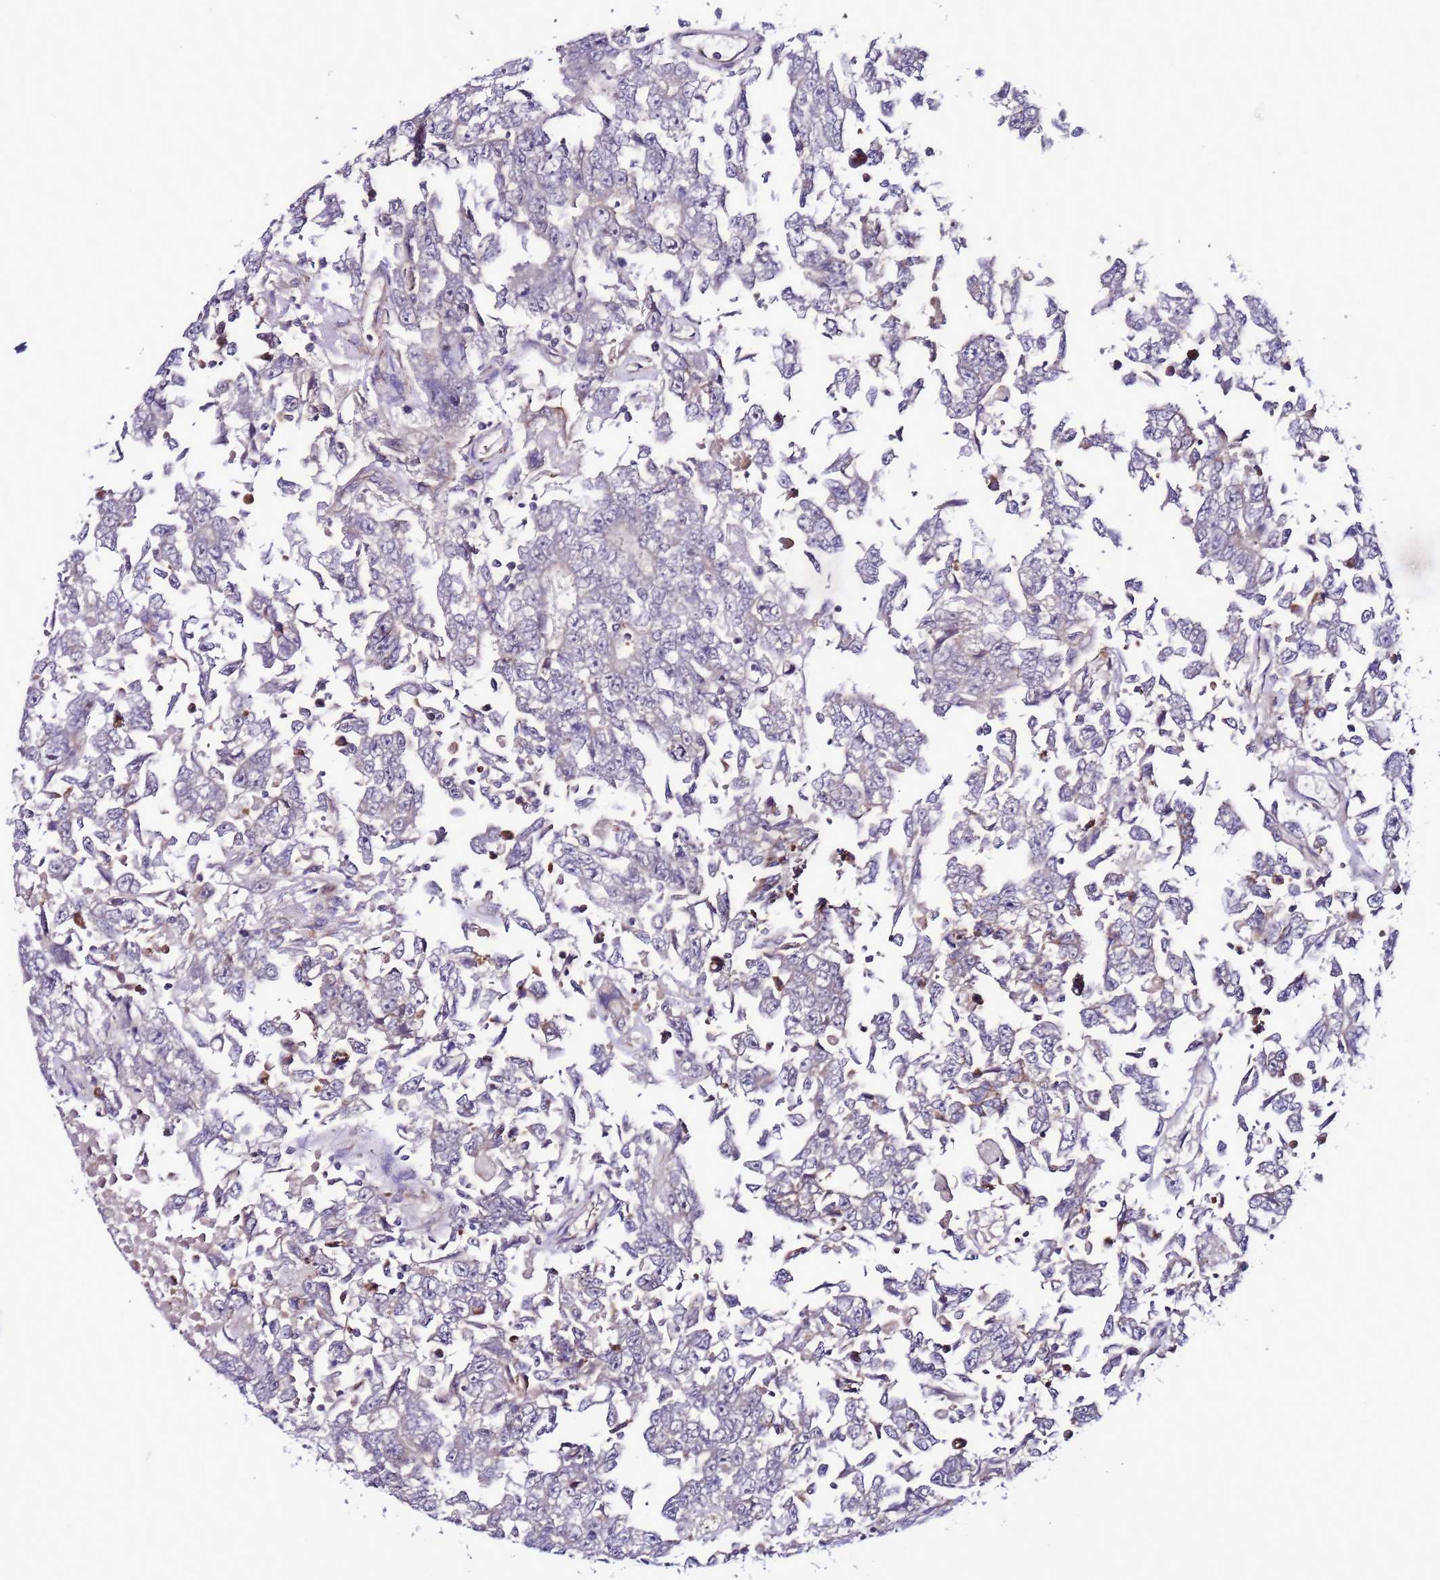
{"staining": {"intensity": "negative", "quantity": "none", "location": "none"}, "tissue": "testis cancer", "cell_type": "Tumor cells", "image_type": "cancer", "snomed": [{"axis": "morphology", "description": "Carcinoma, Embryonal, NOS"}, {"axis": "topography", "description": "Testis"}], "caption": "High power microscopy histopathology image of an IHC micrograph of testis embryonal carcinoma, revealing no significant positivity in tumor cells. Nuclei are stained in blue.", "gene": "UEVLD", "patient": {"sex": "male", "age": 25}}